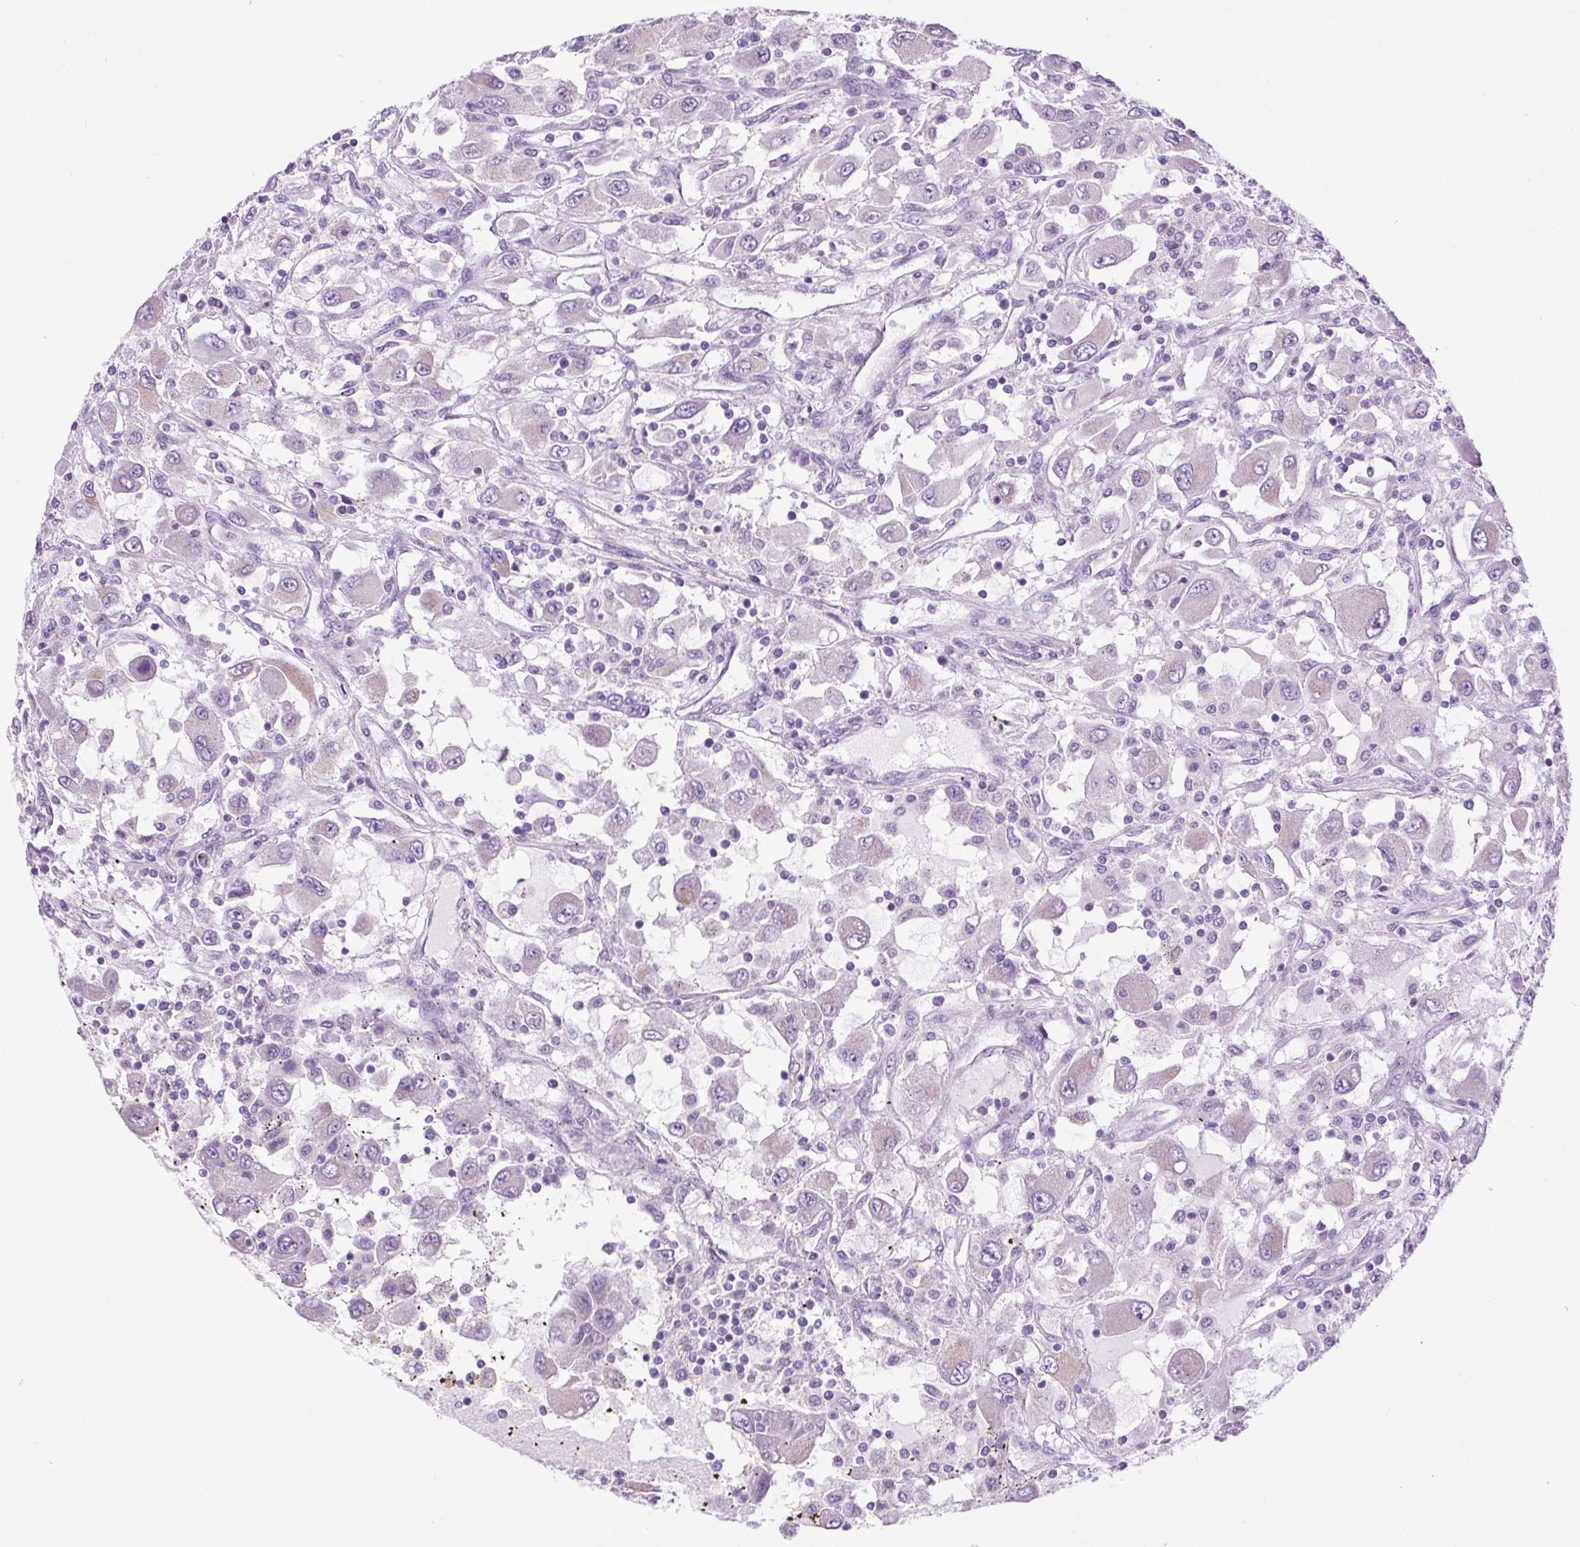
{"staining": {"intensity": "negative", "quantity": "none", "location": "none"}, "tissue": "renal cancer", "cell_type": "Tumor cells", "image_type": "cancer", "snomed": [{"axis": "morphology", "description": "Adenocarcinoma, NOS"}, {"axis": "topography", "description": "Kidney"}], "caption": "IHC of human adenocarcinoma (renal) displays no expression in tumor cells.", "gene": "SYT11", "patient": {"sex": "female", "age": 67}}